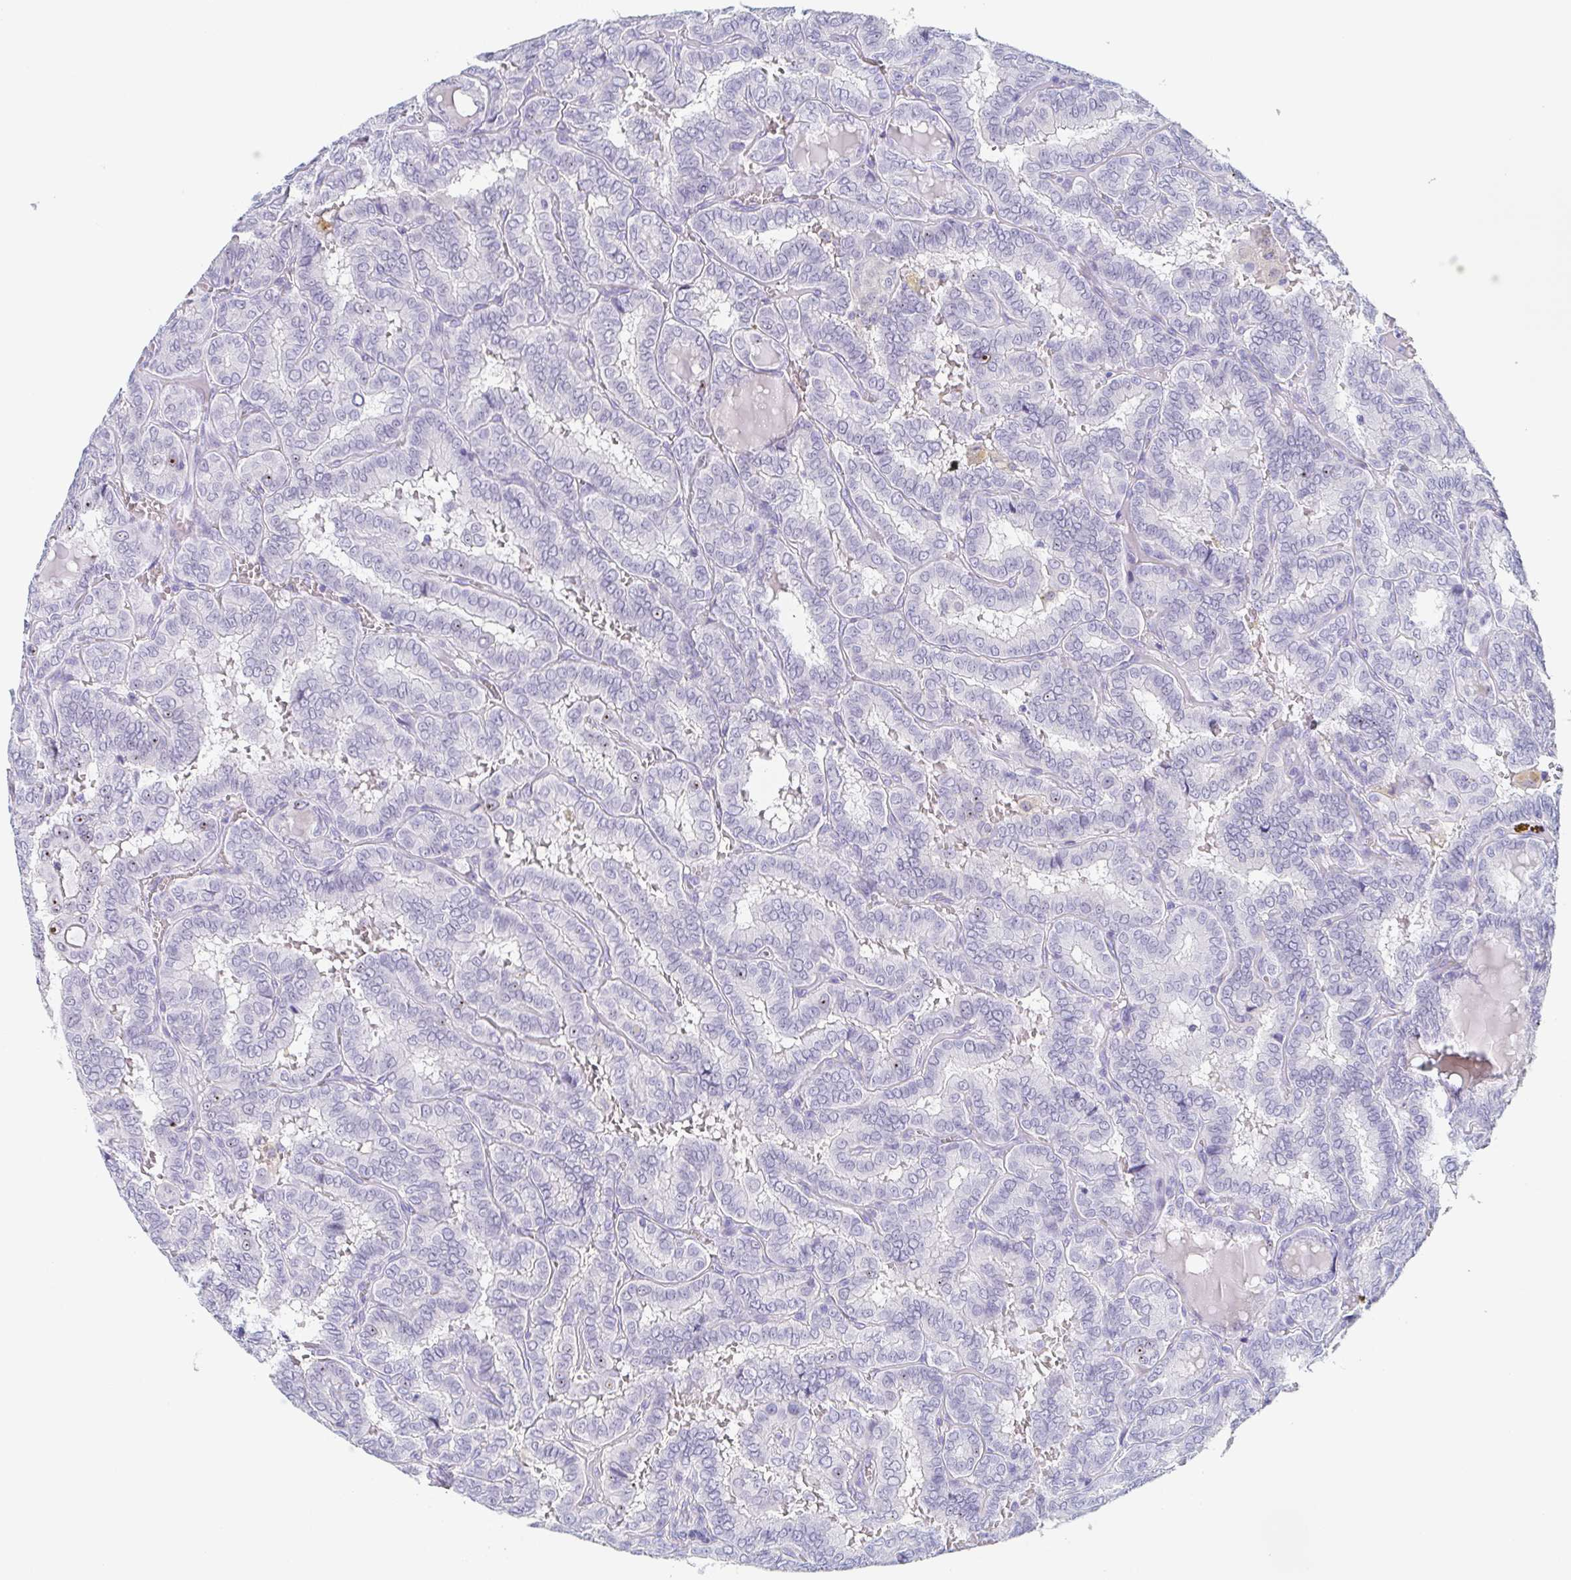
{"staining": {"intensity": "negative", "quantity": "none", "location": "none"}, "tissue": "thyroid cancer", "cell_type": "Tumor cells", "image_type": "cancer", "snomed": [{"axis": "morphology", "description": "Papillary adenocarcinoma, NOS"}, {"axis": "topography", "description": "Thyroid gland"}], "caption": "There is no significant staining in tumor cells of thyroid papillary adenocarcinoma.", "gene": "REG4", "patient": {"sex": "female", "age": 46}}